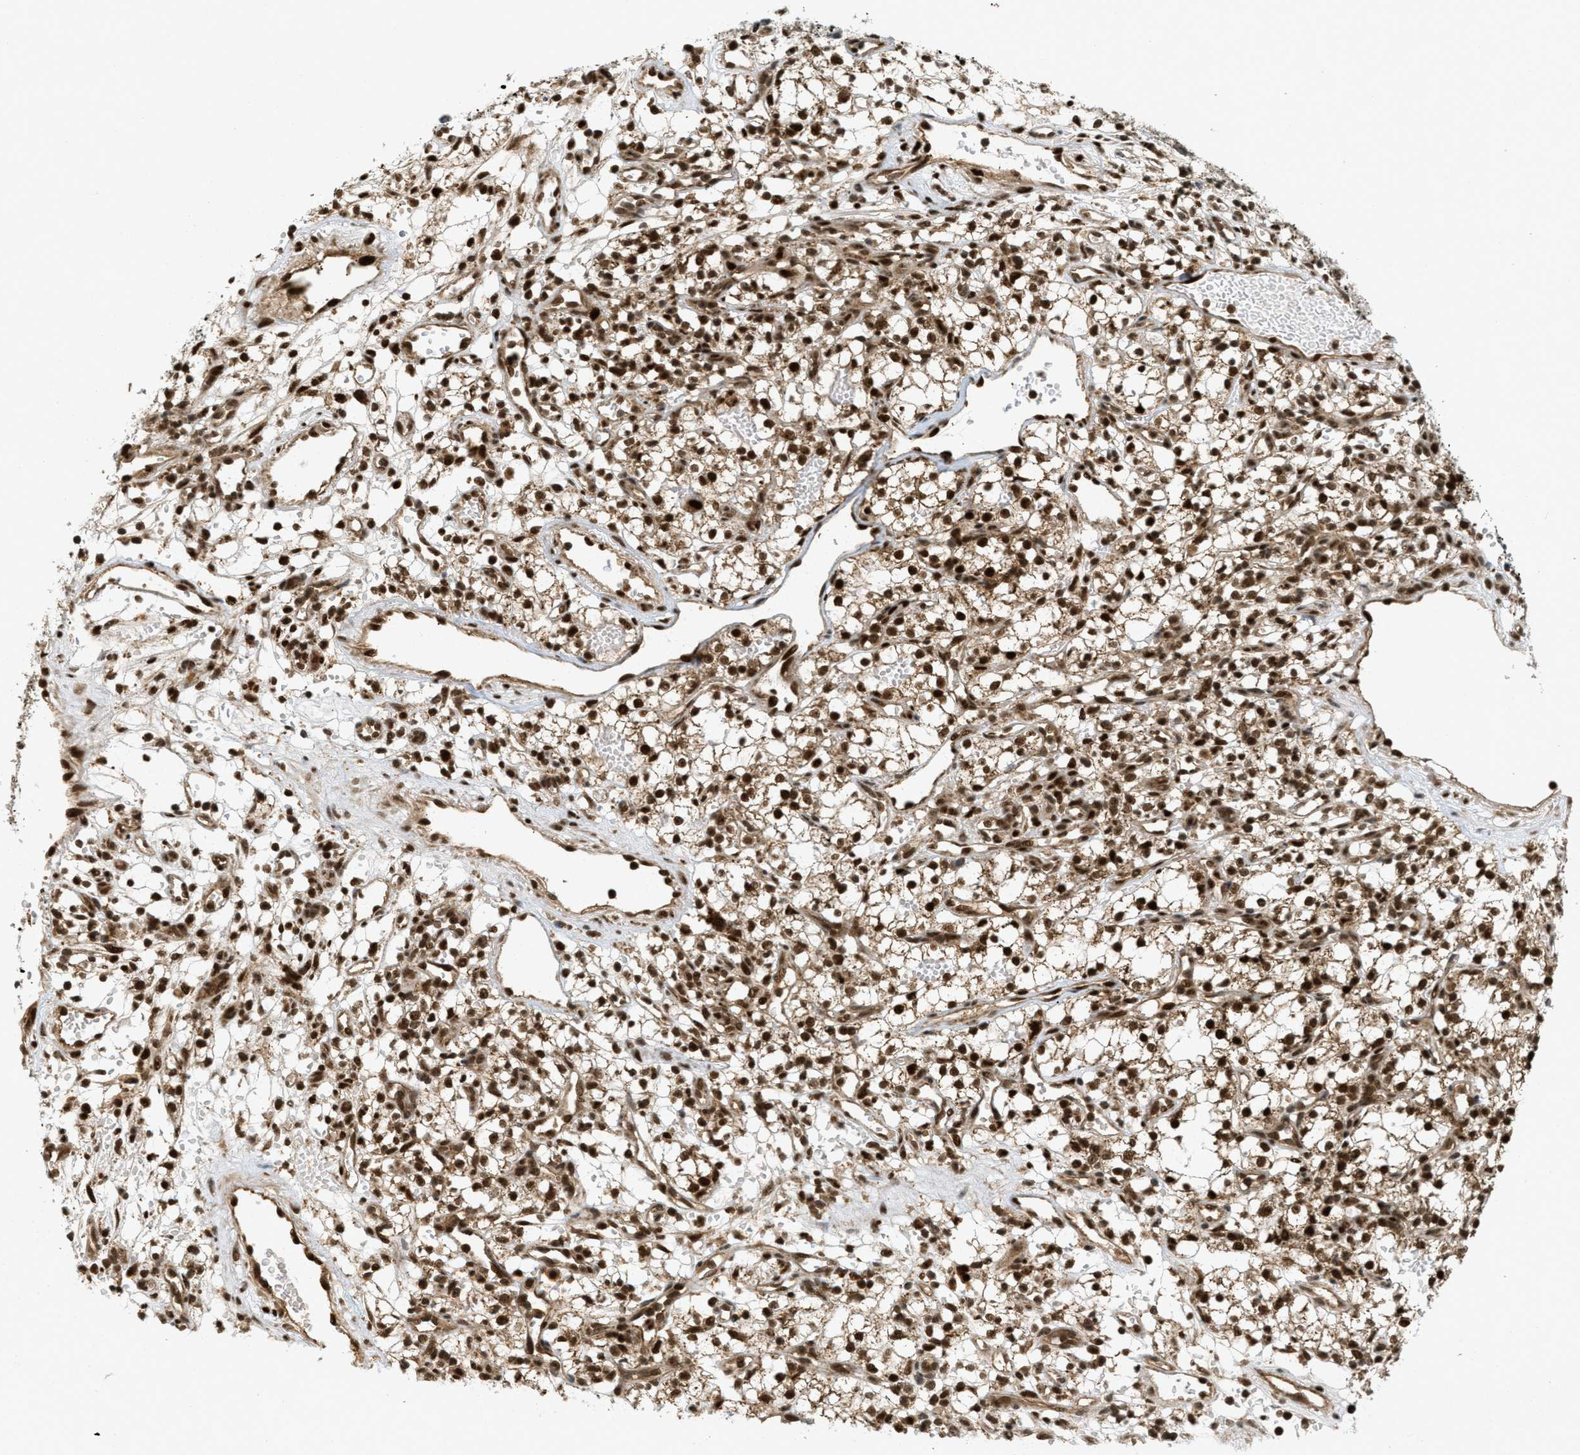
{"staining": {"intensity": "strong", "quantity": ">75%", "location": "cytoplasmic/membranous,nuclear"}, "tissue": "renal cancer", "cell_type": "Tumor cells", "image_type": "cancer", "snomed": [{"axis": "morphology", "description": "Adenocarcinoma, NOS"}, {"axis": "topography", "description": "Kidney"}], "caption": "A brown stain labels strong cytoplasmic/membranous and nuclear expression of a protein in adenocarcinoma (renal) tumor cells. The protein of interest is stained brown, and the nuclei are stained in blue (DAB (3,3'-diaminobenzidine) IHC with brightfield microscopy, high magnification).", "gene": "TLK1", "patient": {"sex": "male", "age": 59}}